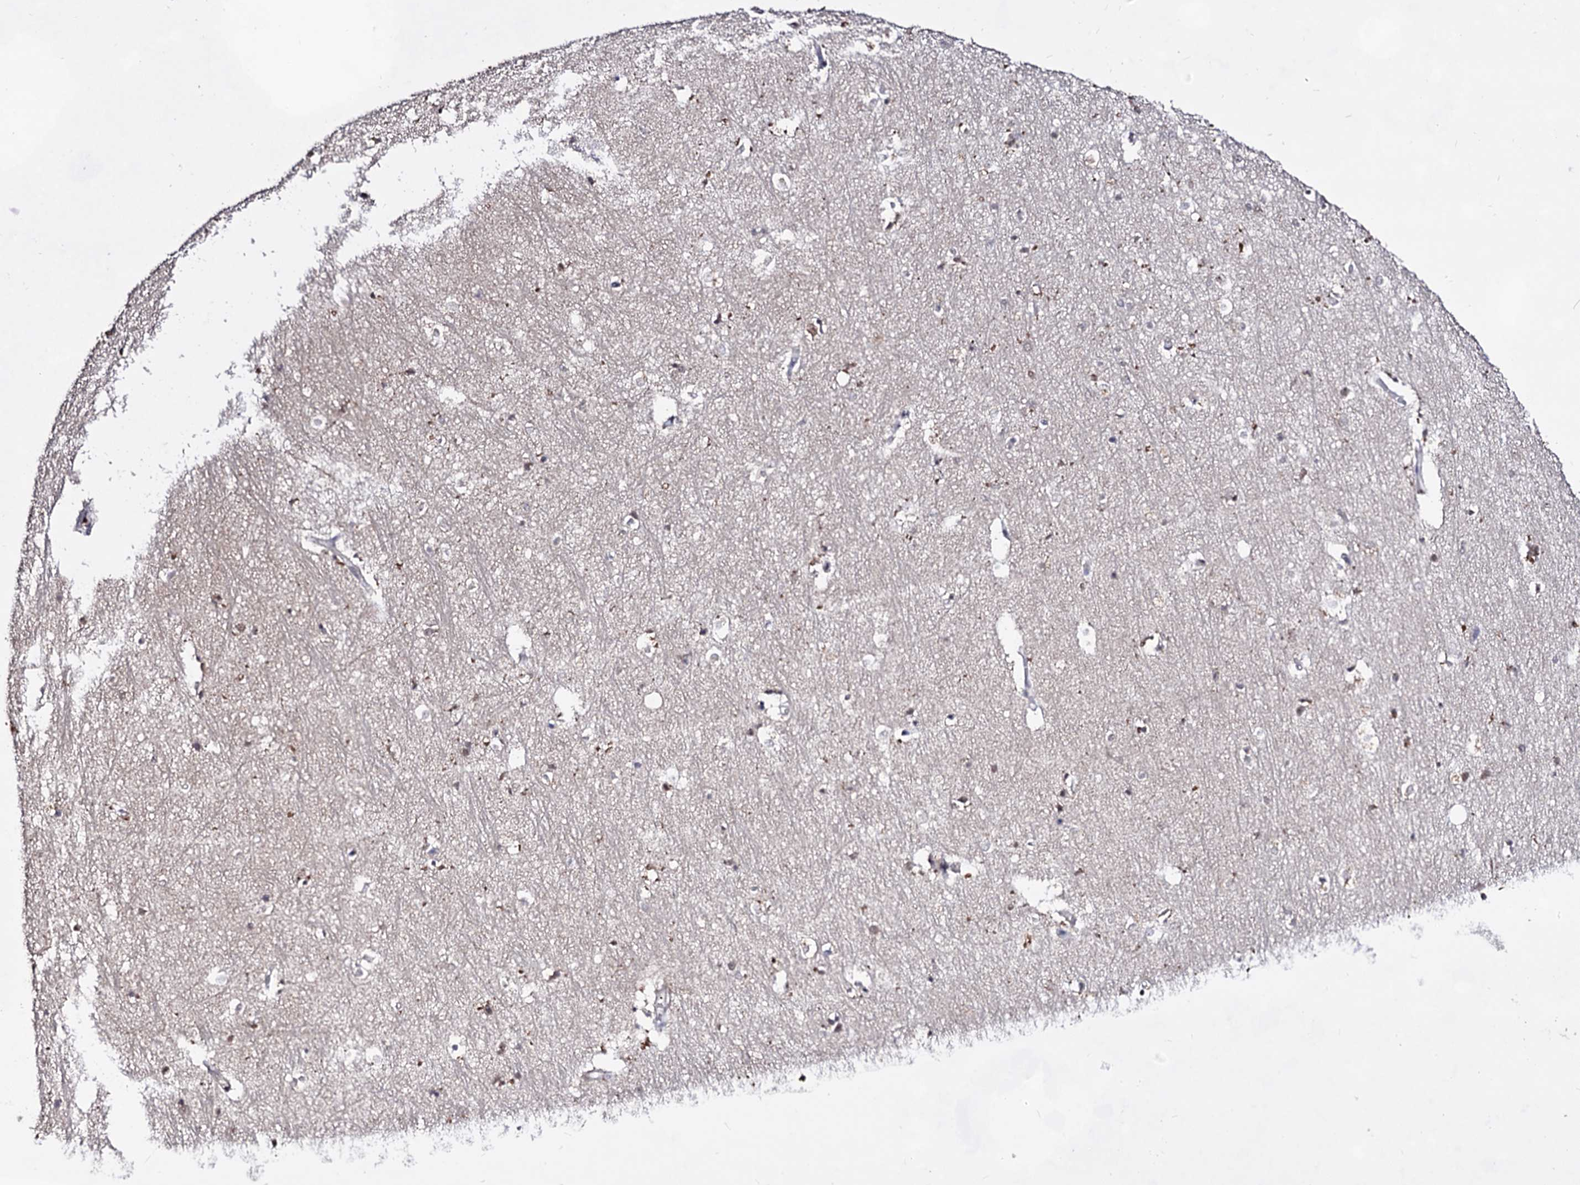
{"staining": {"intensity": "negative", "quantity": "none", "location": "none"}, "tissue": "hippocampus", "cell_type": "Glial cells", "image_type": "normal", "snomed": [{"axis": "morphology", "description": "Normal tissue, NOS"}, {"axis": "topography", "description": "Hippocampus"}], "caption": "Immunohistochemistry (IHC) histopathology image of benign hippocampus: human hippocampus stained with DAB exhibits no significant protein staining in glial cells.", "gene": "EXOSC10", "patient": {"sex": "female", "age": 64}}